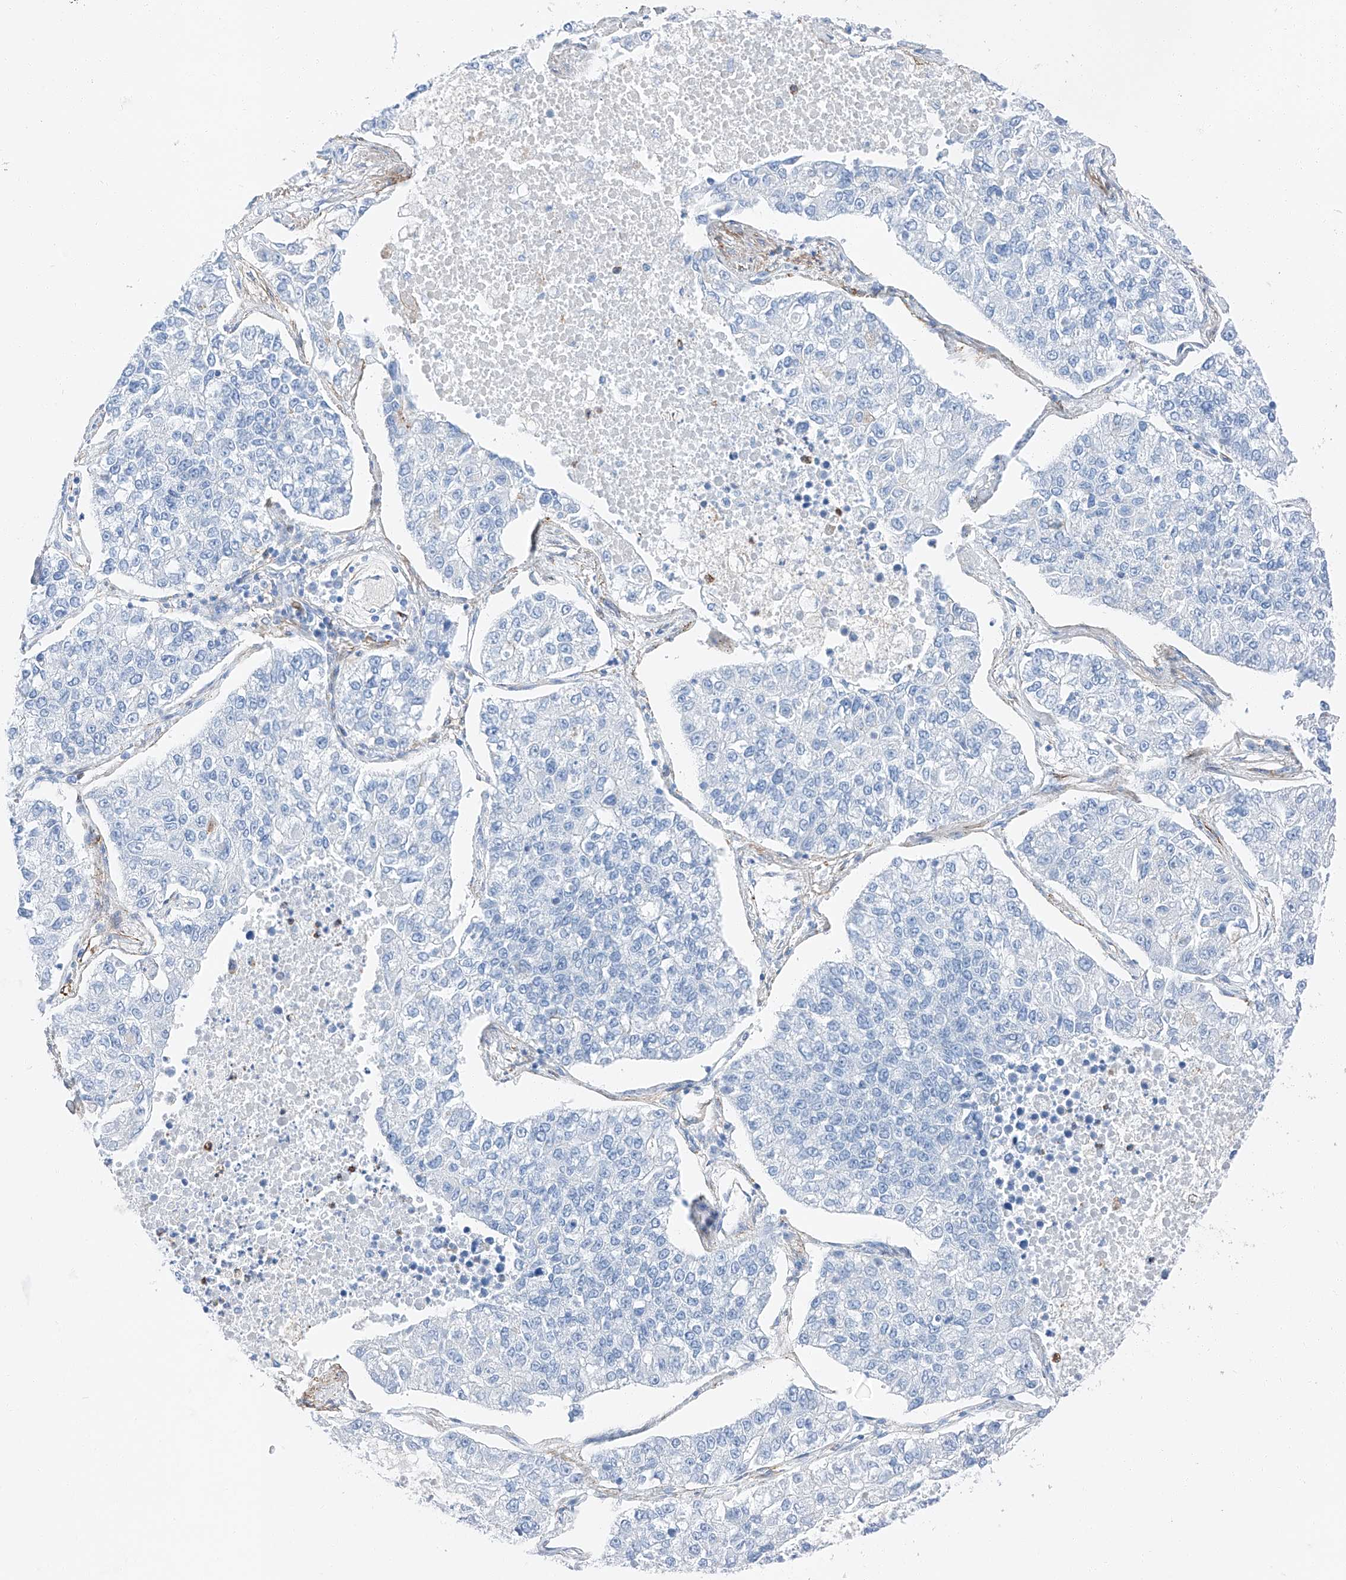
{"staining": {"intensity": "negative", "quantity": "none", "location": "none"}, "tissue": "lung cancer", "cell_type": "Tumor cells", "image_type": "cancer", "snomed": [{"axis": "morphology", "description": "Adenocarcinoma, NOS"}, {"axis": "topography", "description": "Lung"}], "caption": "Human lung cancer stained for a protein using immunohistochemistry reveals no expression in tumor cells.", "gene": "ZNF804A", "patient": {"sex": "male", "age": 49}}